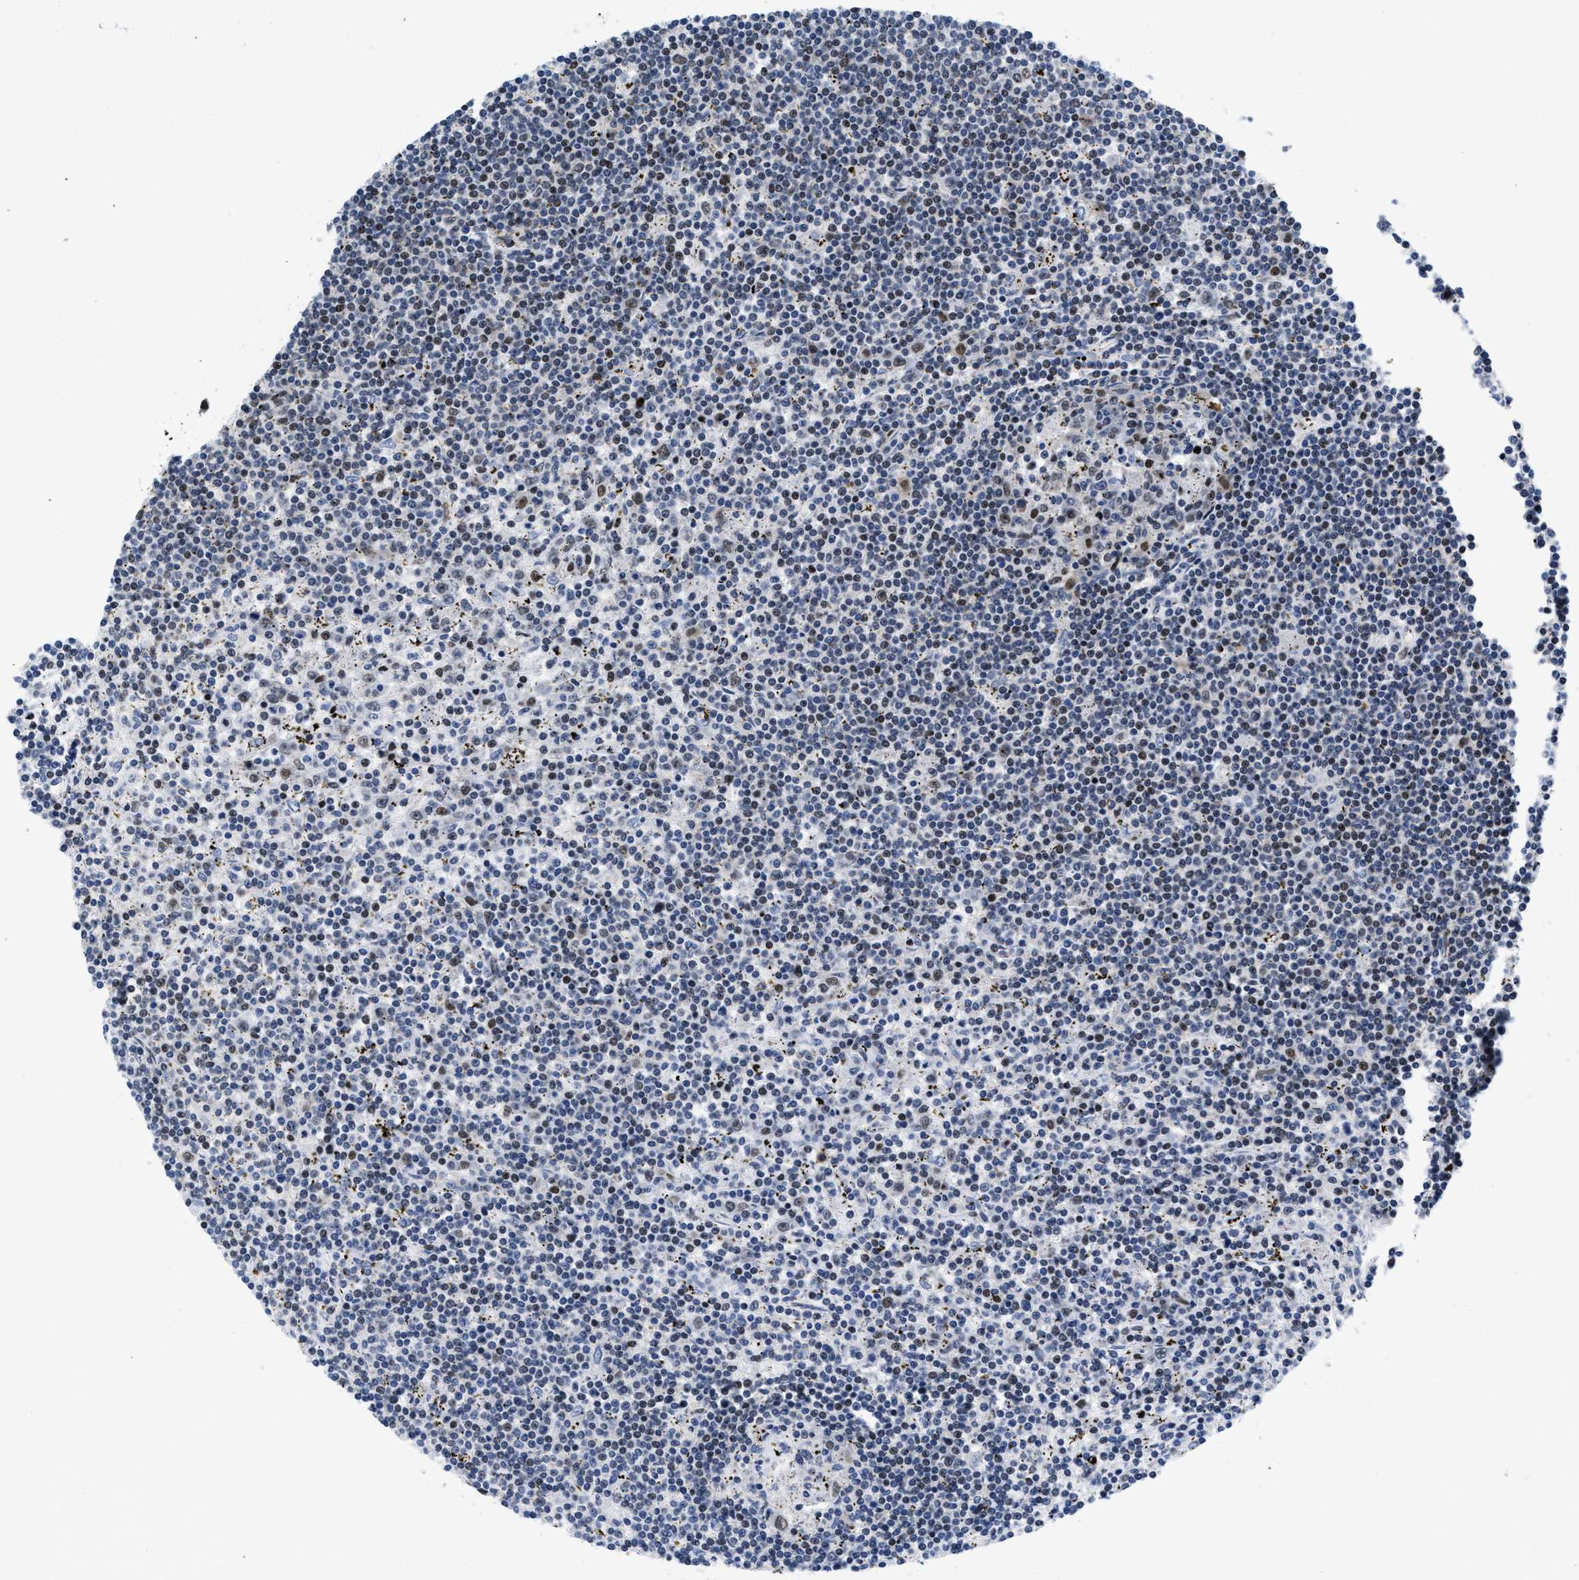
{"staining": {"intensity": "weak", "quantity": "<25%", "location": "nuclear"}, "tissue": "lymphoma", "cell_type": "Tumor cells", "image_type": "cancer", "snomed": [{"axis": "morphology", "description": "Malignant lymphoma, non-Hodgkin's type, Low grade"}, {"axis": "topography", "description": "Spleen"}], "caption": "Tumor cells are negative for brown protein staining in low-grade malignant lymphoma, non-Hodgkin's type.", "gene": "WDR81", "patient": {"sex": "male", "age": 76}}